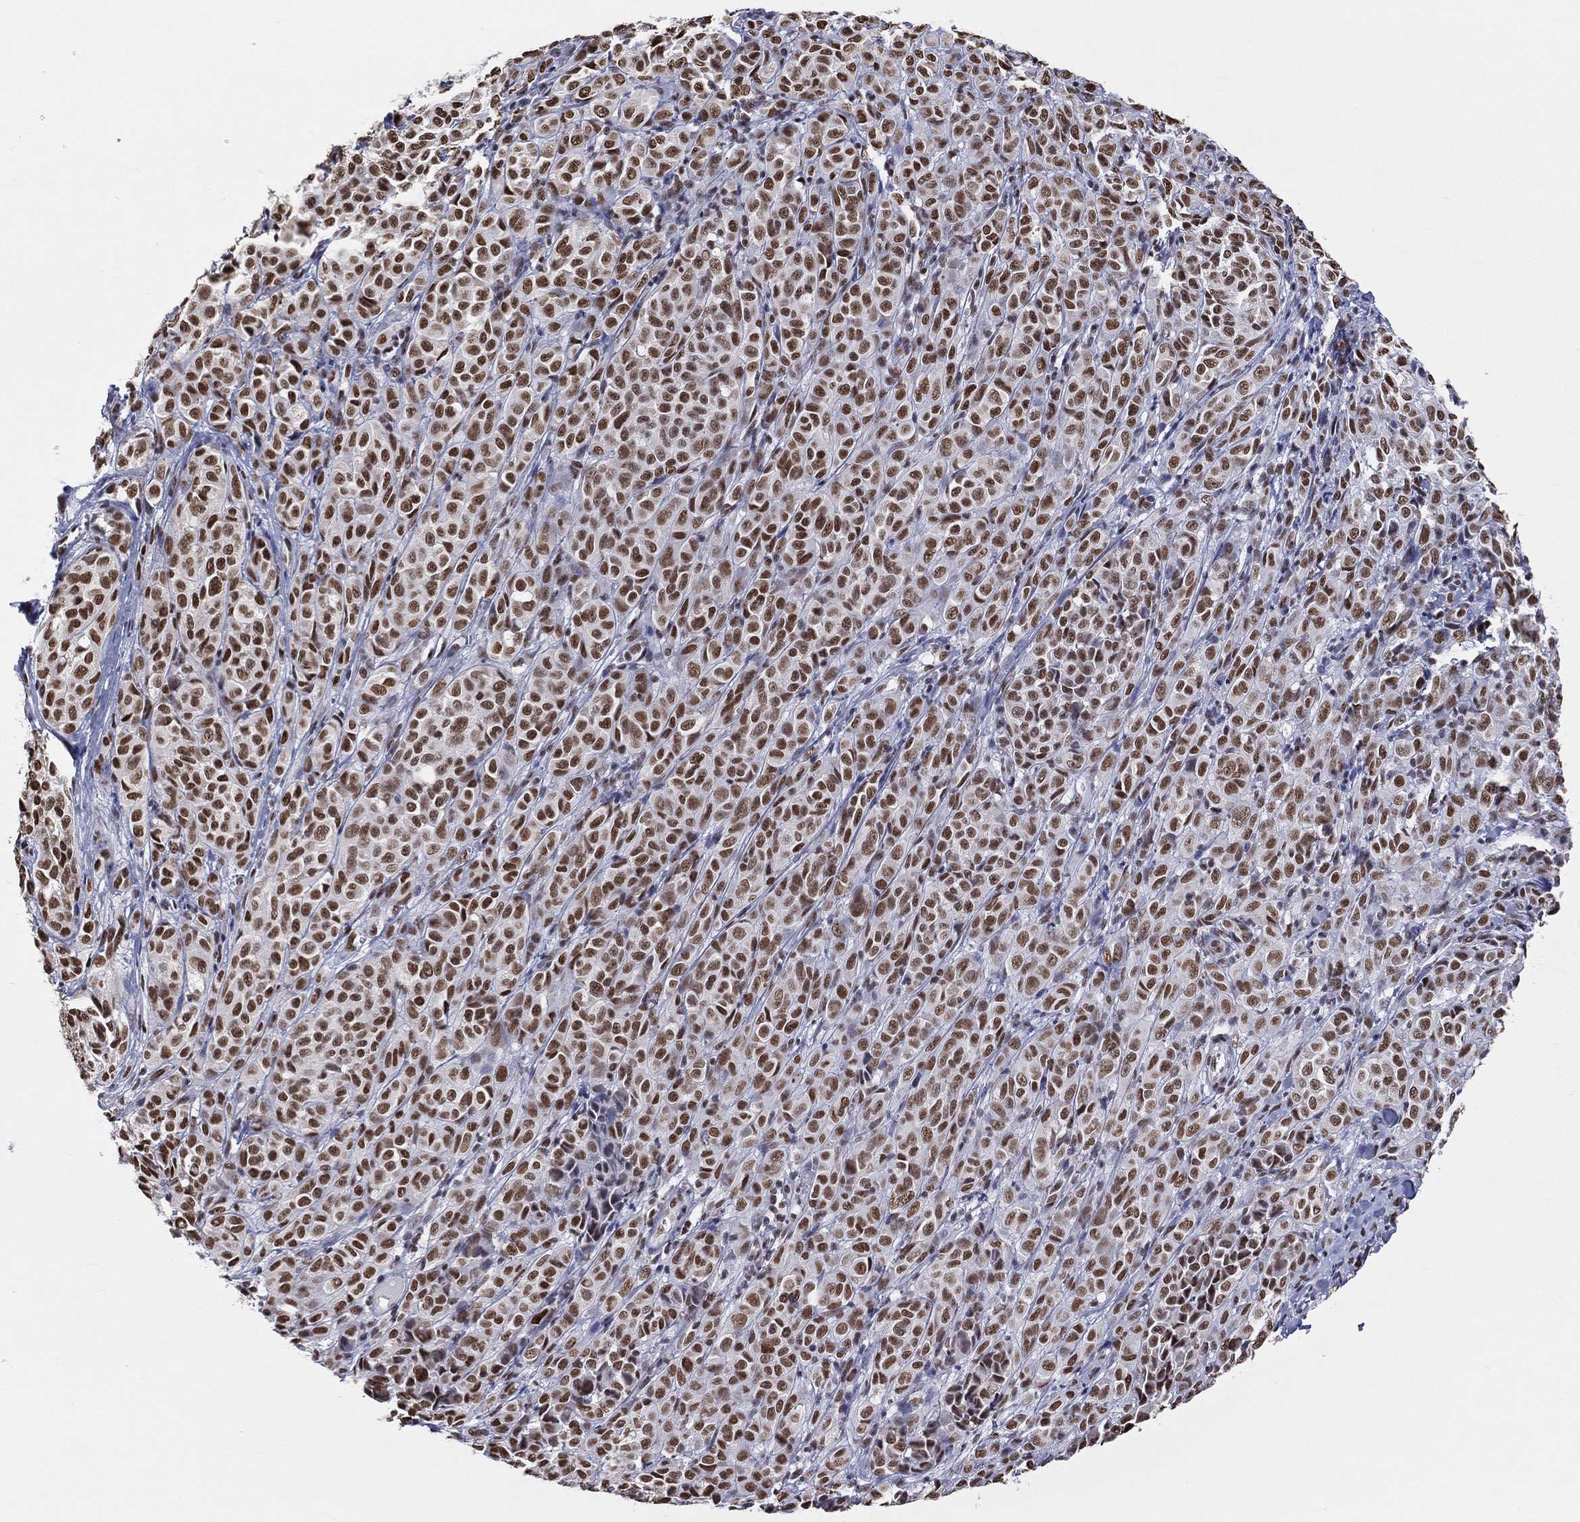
{"staining": {"intensity": "strong", "quantity": ">75%", "location": "nuclear"}, "tissue": "melanoma", "cell_type": "Tumor cells", "image_type": "cancer", "snomed": [{"axis": "morphology", "description": "Malignant melanoma, NOS"}, {"axis": "topography", "description": "Skin"}], "caption": "Human malignant melanoma stained with a brown dye exhibits strong nuclear positive staining in about >75% of tumor cells.", "gene": "ZNF7", "patient": {"sex": "male", "age": 89}}